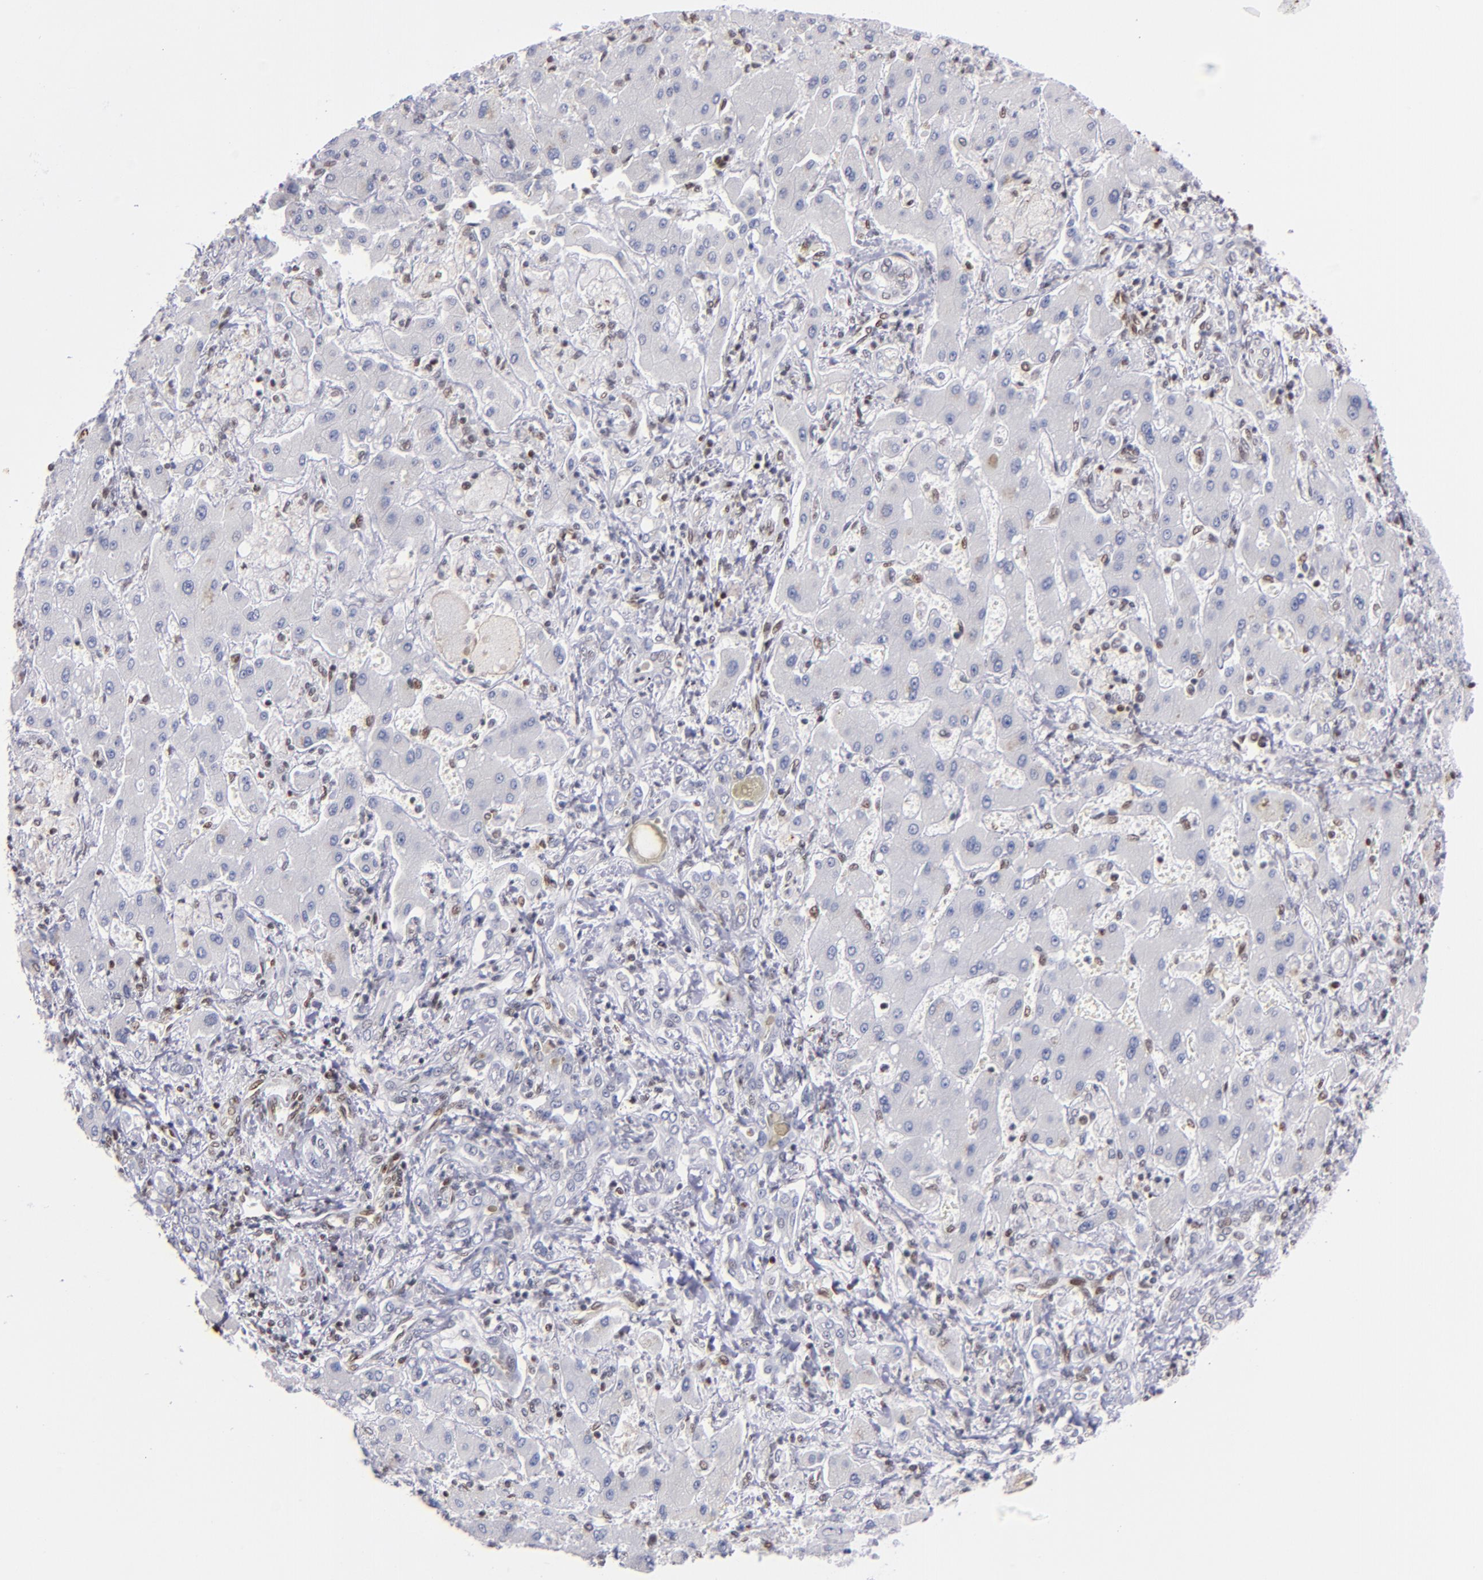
{"staining": {"intensity": "negative", "quantity": "none", "location": "none"}, "tissue": "liver cancer", "cell_type": "Tumor cells", "image_type": "cancer", "snomed": [{"axis": "morphology", "description": "Cholangiocarcinoma"}, {"axis": "topography", "description": "Liver"}], "caption": "This is an immunohistochemistry (IHC) image of cholangiocarcinoma (liver). There is no expression in tumor cells.", "gene": "IFI16", "patient": {"sex": "male", "age": 50}}